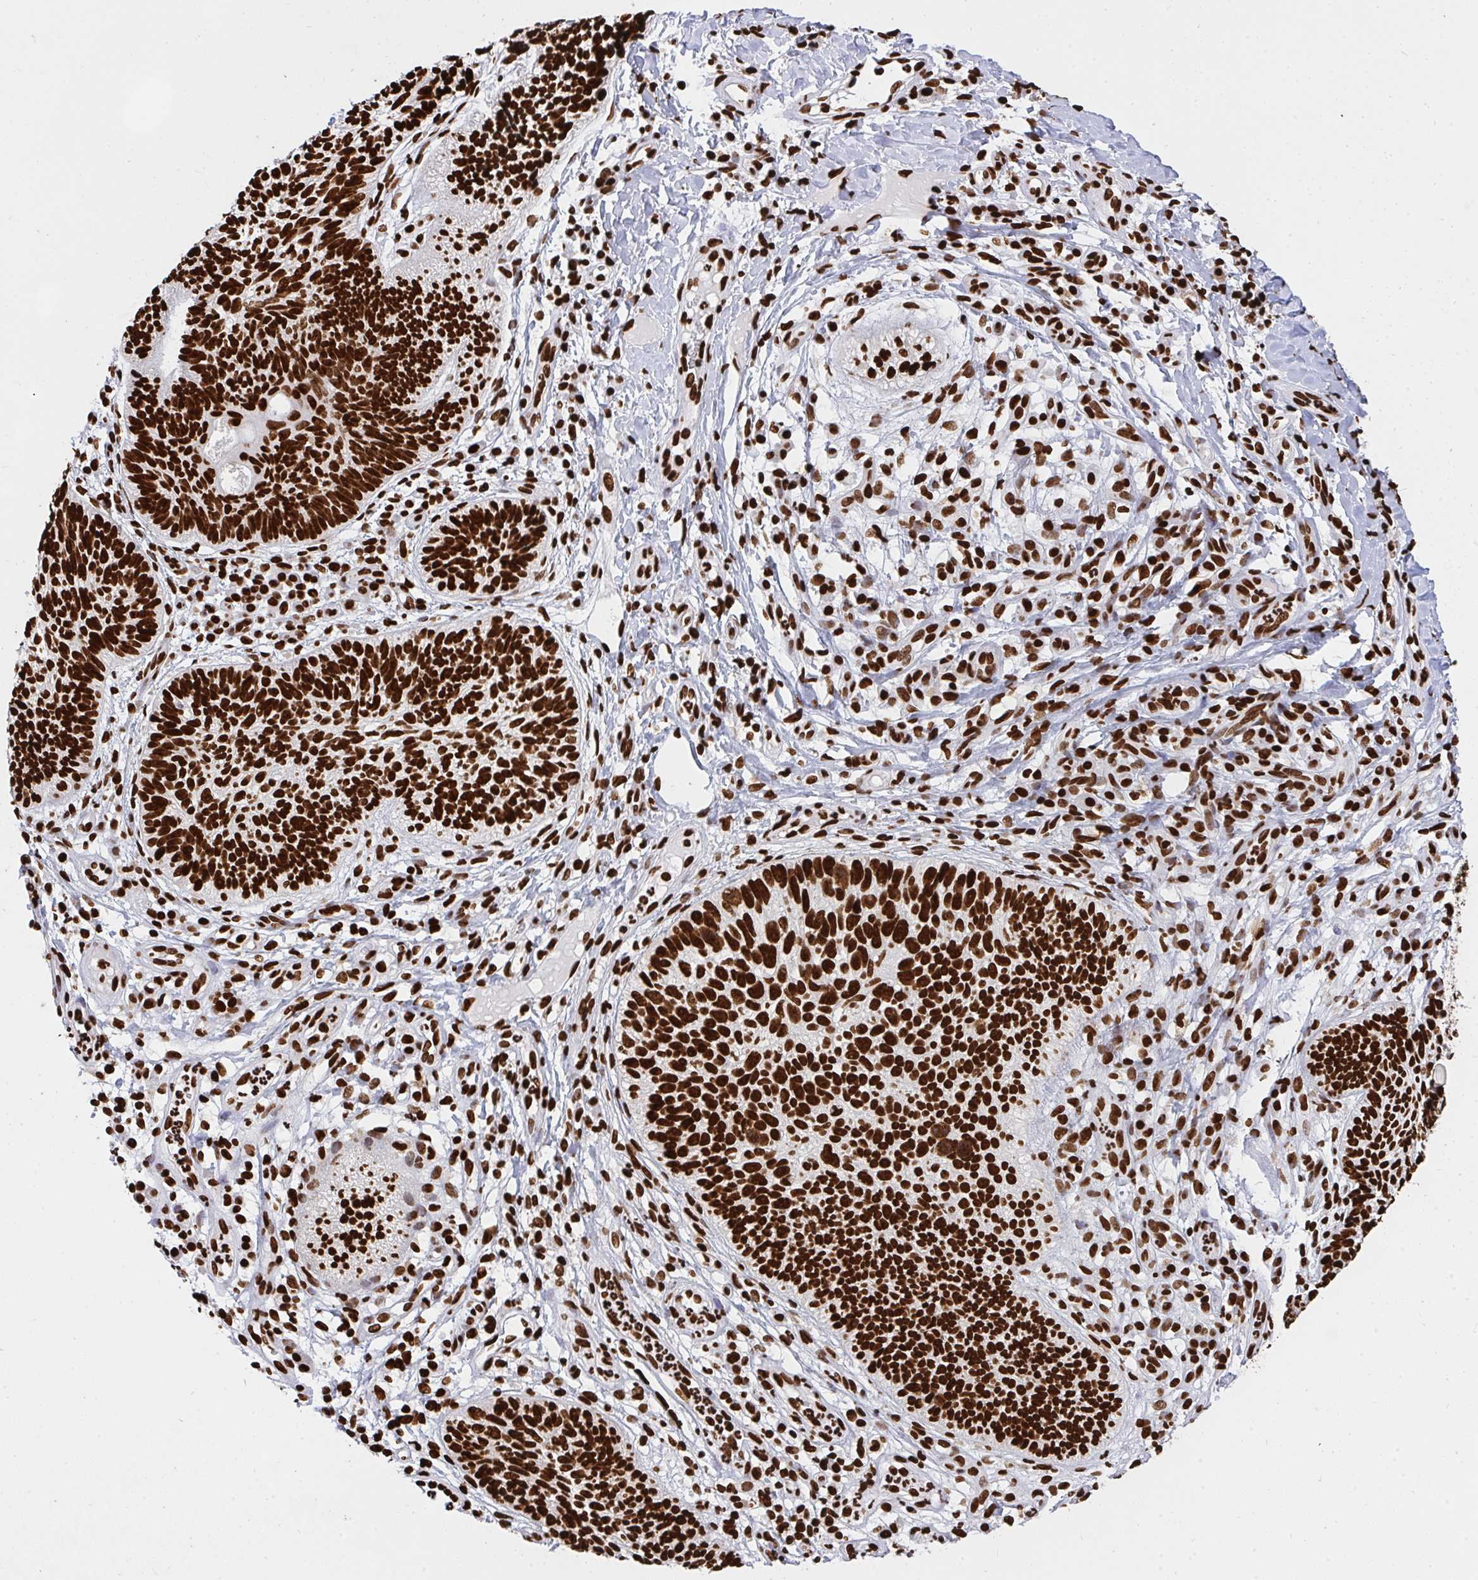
{"staining": {"intensity": "strong", "quantity": ">75%", "location": "nuclear"}, "tissue": "skin cancer", "cell_type": "Tumor cells", "image_type": "cancer", "snomed": [{"axis": "morphology", "description": "Basal cell carcinoma"}, {"axis": "topography", "description": "Skin"}, {"axis": "topography", "description": "Skin of leg"}], "caption": "DAB (3,3'-diaminobenzidine) immunohistochemical staining of skin basal cell carcinoma exhibits strong nuclear protein staining in about >75% of tumor cells.", "gene": "HNRNPL", "patient": {"sex": "female", "age": 87}}